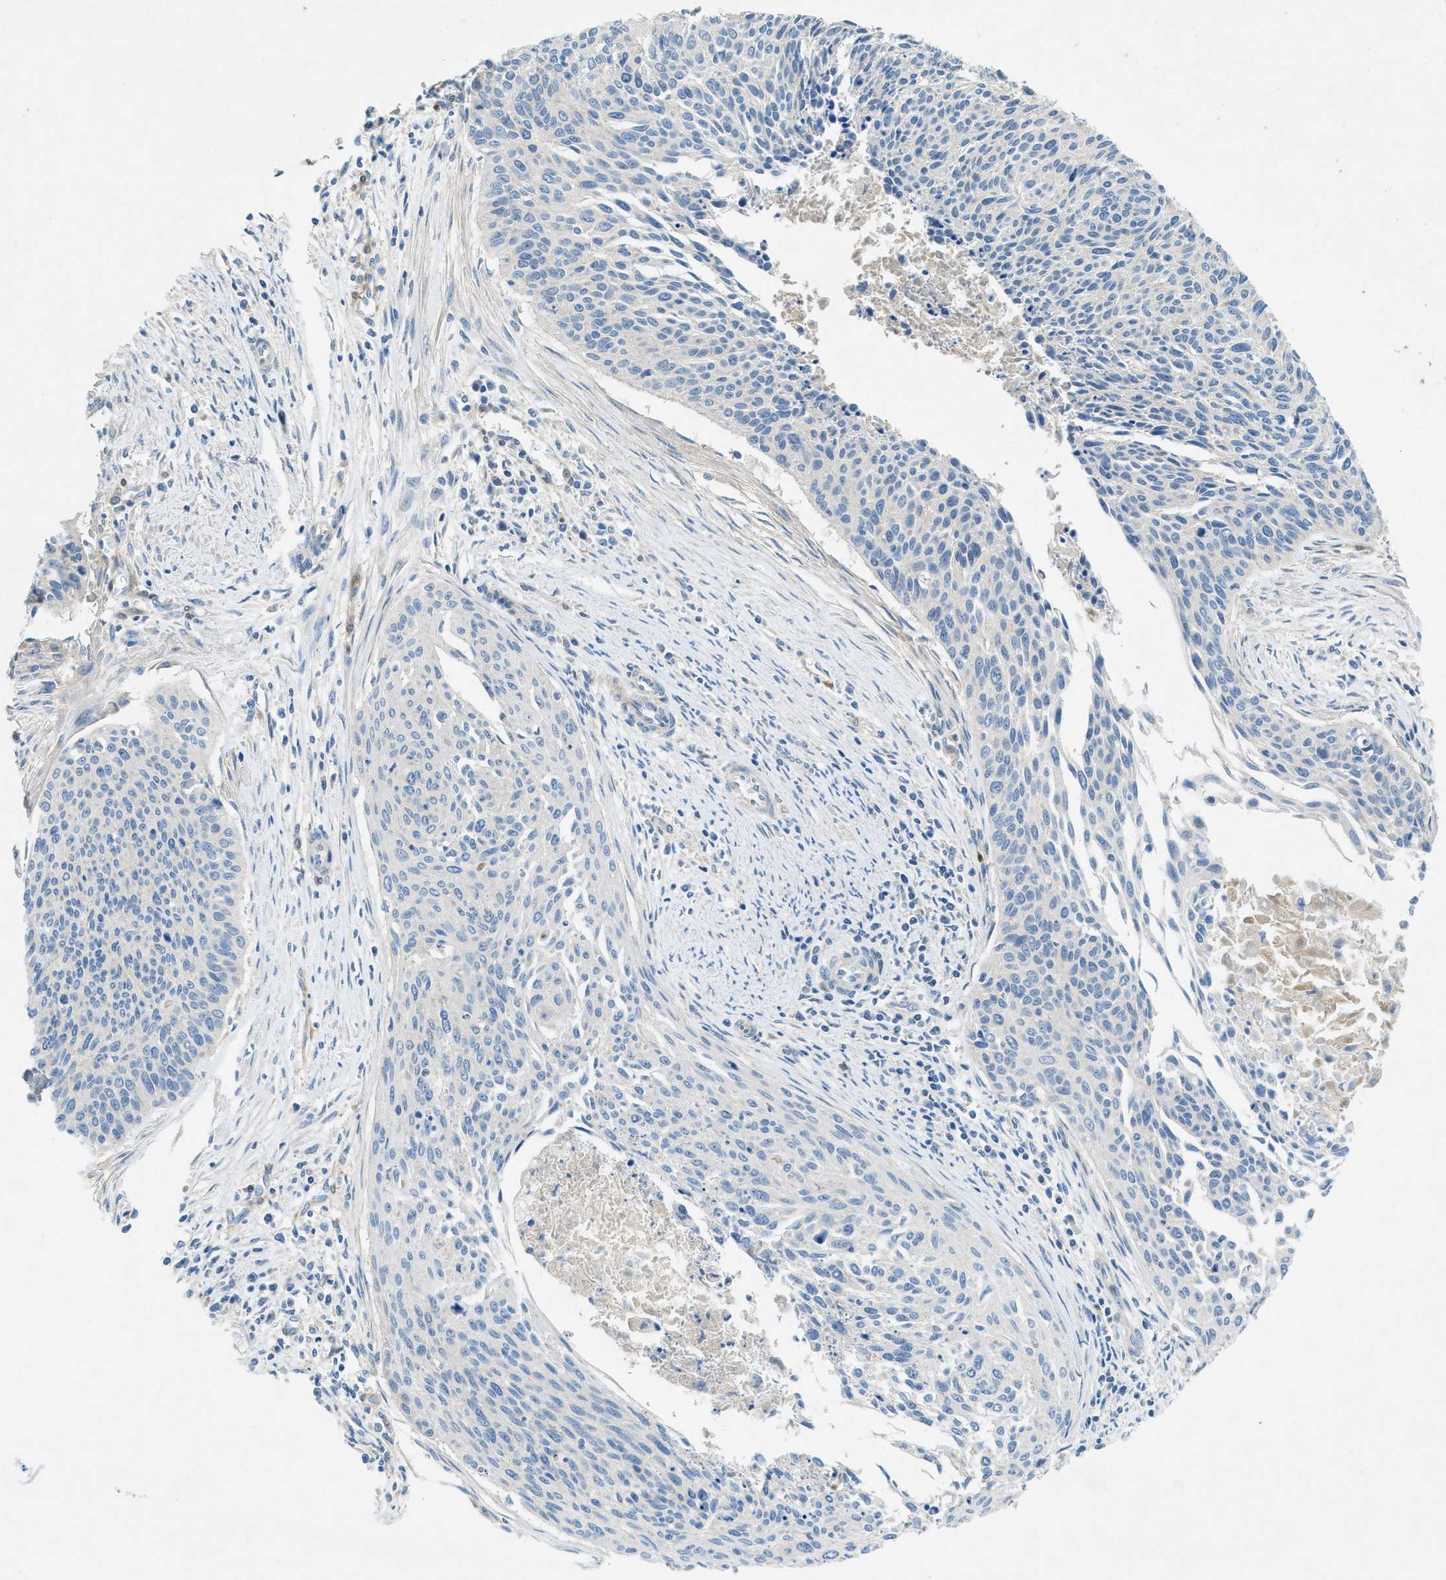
{"staining": {"intensity": "negative", "quantity": "none", "location": "none"}, "tissue": "cervical cancer", "cell_type": "Tumor cells", "image_type": "cancer", "snomed": [{"axis": "morphology", "description": "Squamous cell carcinoma, NOS"}, {"axis": "topography", "description": "Cervix"}], "caption": "Tumor cells are negative for brown protein staining in cervical cancer.", "gene": "CYGB", "patient": {"sex": "female", "age": 55}}